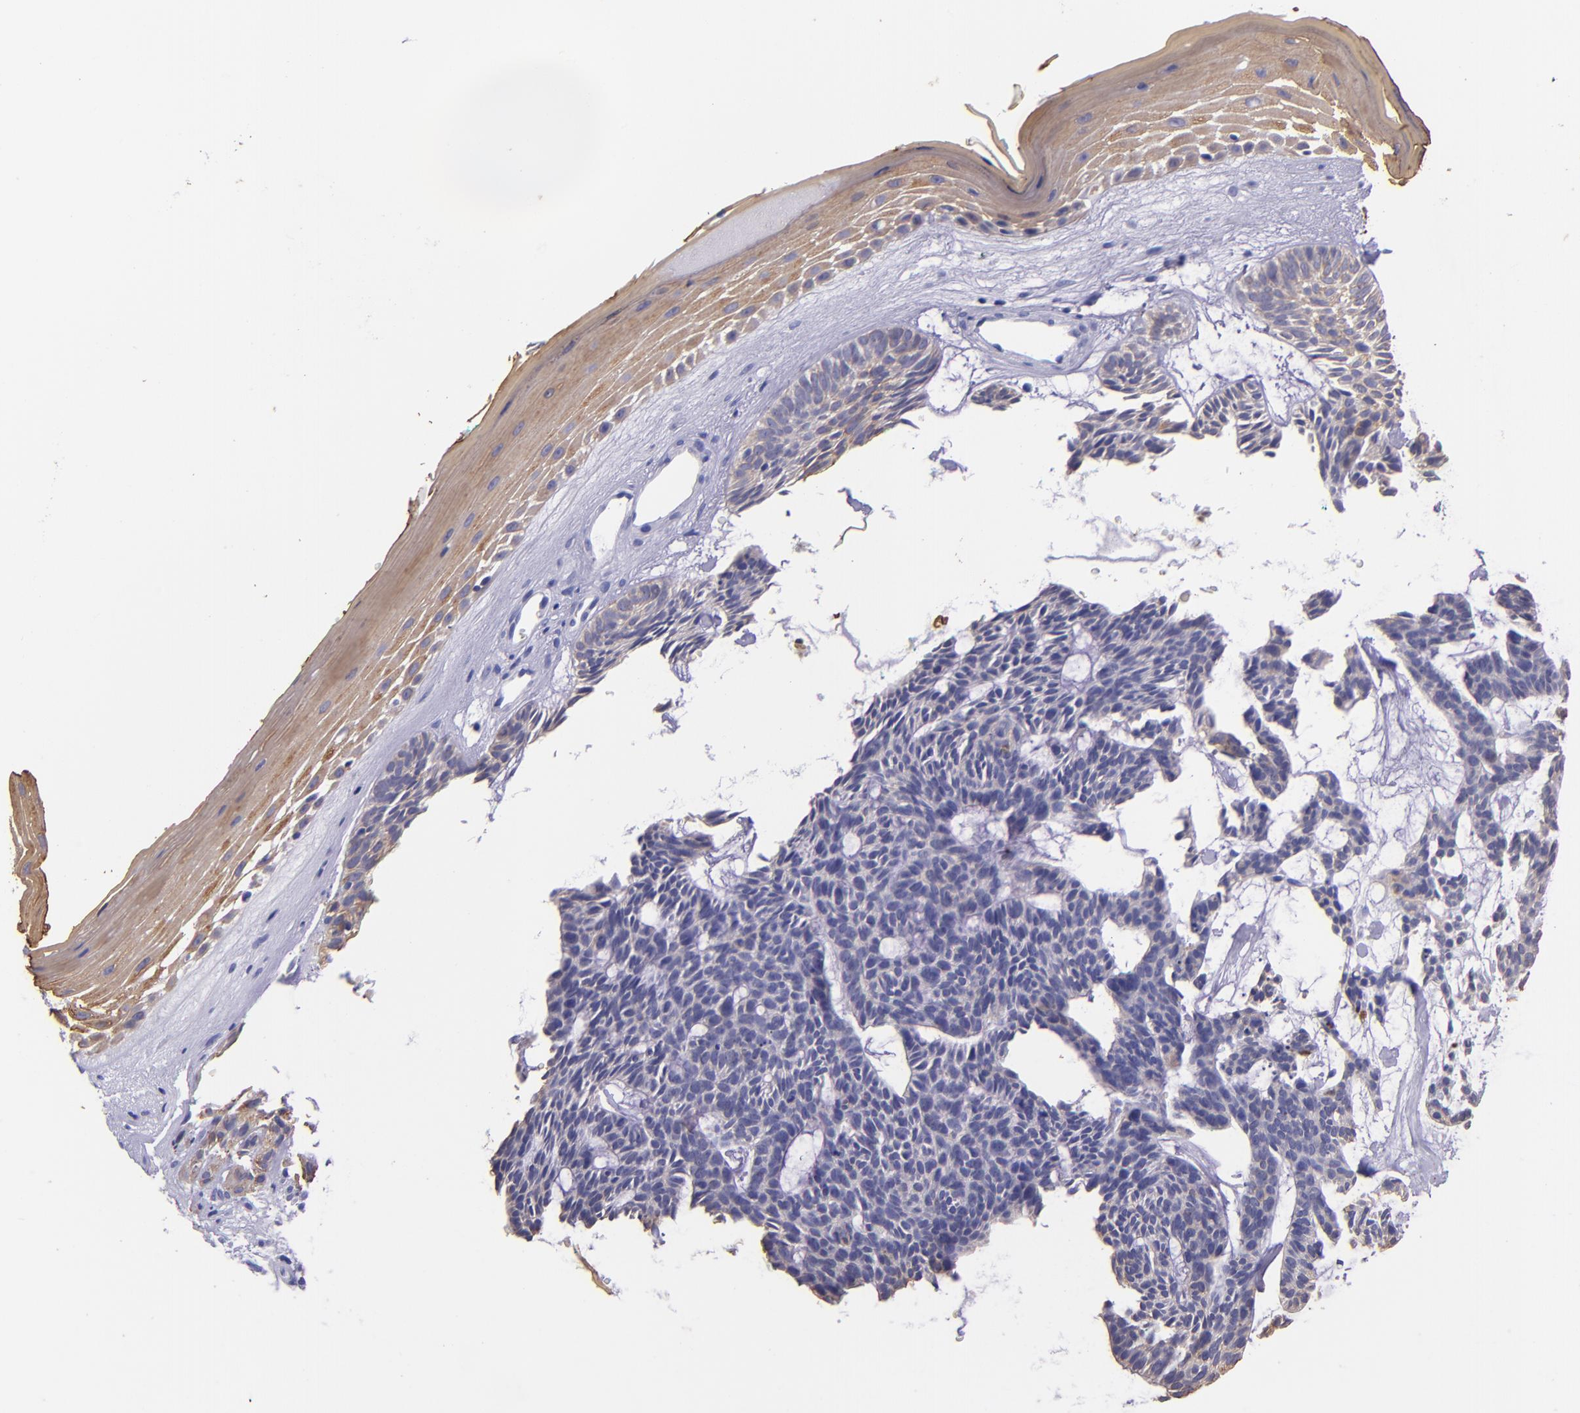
{"staining": {"intensity": "weak", "quantity": "<25%", "location": "cytoplasmic/membranous"}, "tissue": "skin cancer", "cell_type": "Tumor cells", "image_type": "cancer", "snomed": [{"axis": "morphology", "description": "Basal cell carcinoma"}, {"axis": "topography", "description": "Skin"}], "caption": "Protein analysis of skin basal cell carcinoma shows no significant positivity in tumor cells.", "gene": "KRT4", "patient": {"sex": "male", "age": 75}}